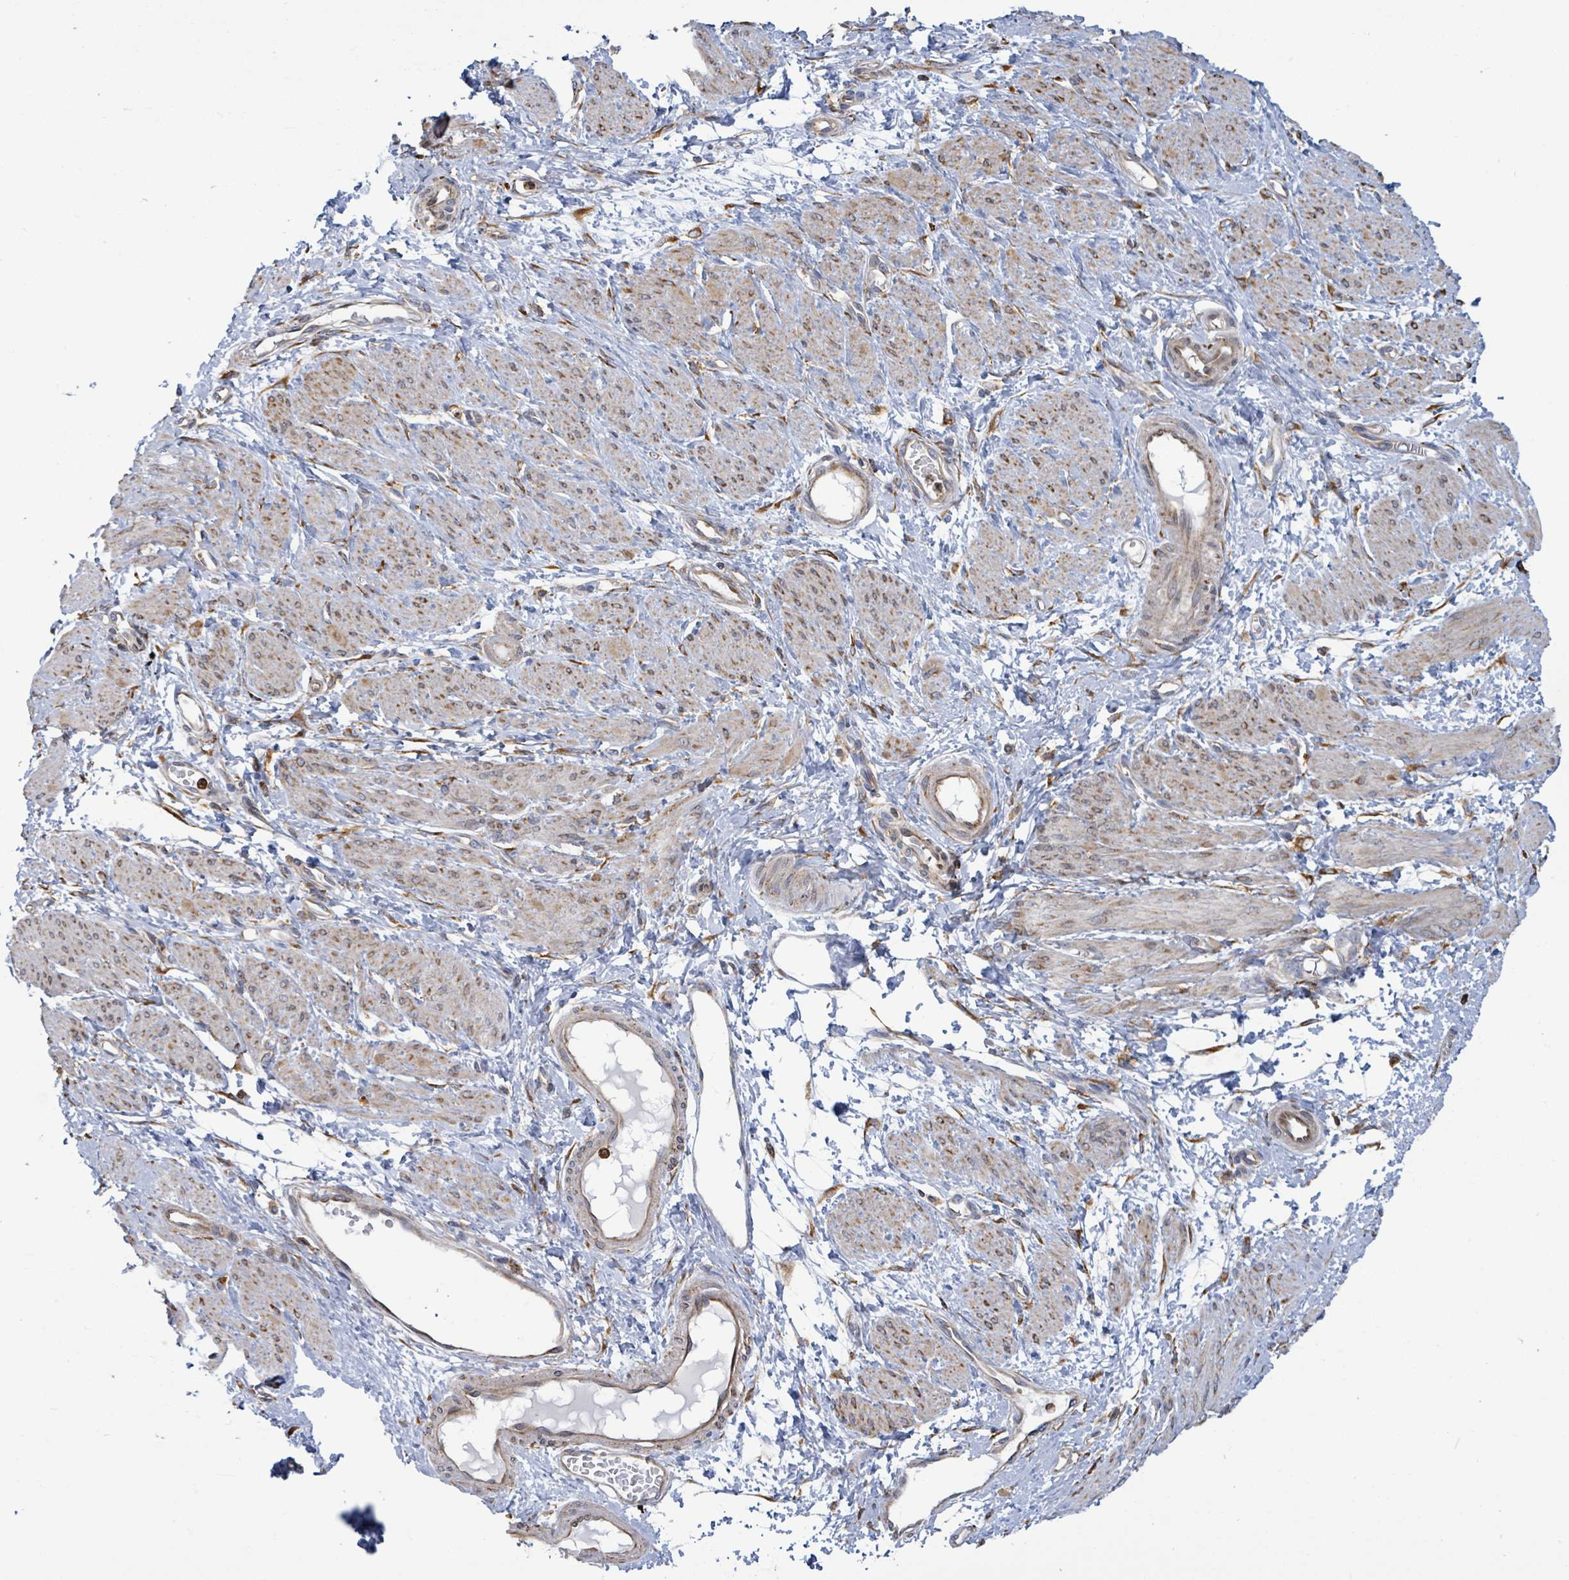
{"staining": {"intensity": "moderate", "quantity": "25%-75%", "location": "cytoplasmic/membranous"}, "tissue": "smooth muscle", "cell_type": "Smooth muscle cells", "image_type": "normal", "snomed": [{"axis": "morphology", "description": "Normal tissue, NOS"}, {"axis": "topography", "description": "Smooth muscle"}, {"axis": "topography", "description": "Uterus"}], "caption": "Smooth muscle cells exhibit medium levels of moderate cytoplasmic/membranous staining in approximately 25%-75% of cells in unremarkable human smooth muscle. The protein of interest is stained brown, and the nuclei are stained in blue (DAB (3,3'-diaminobenzidine) IHC with brightfield microscopy, high magnification).", "gene": "RFPL4AL1", "patient": {"sex": "female", "age": 39}}